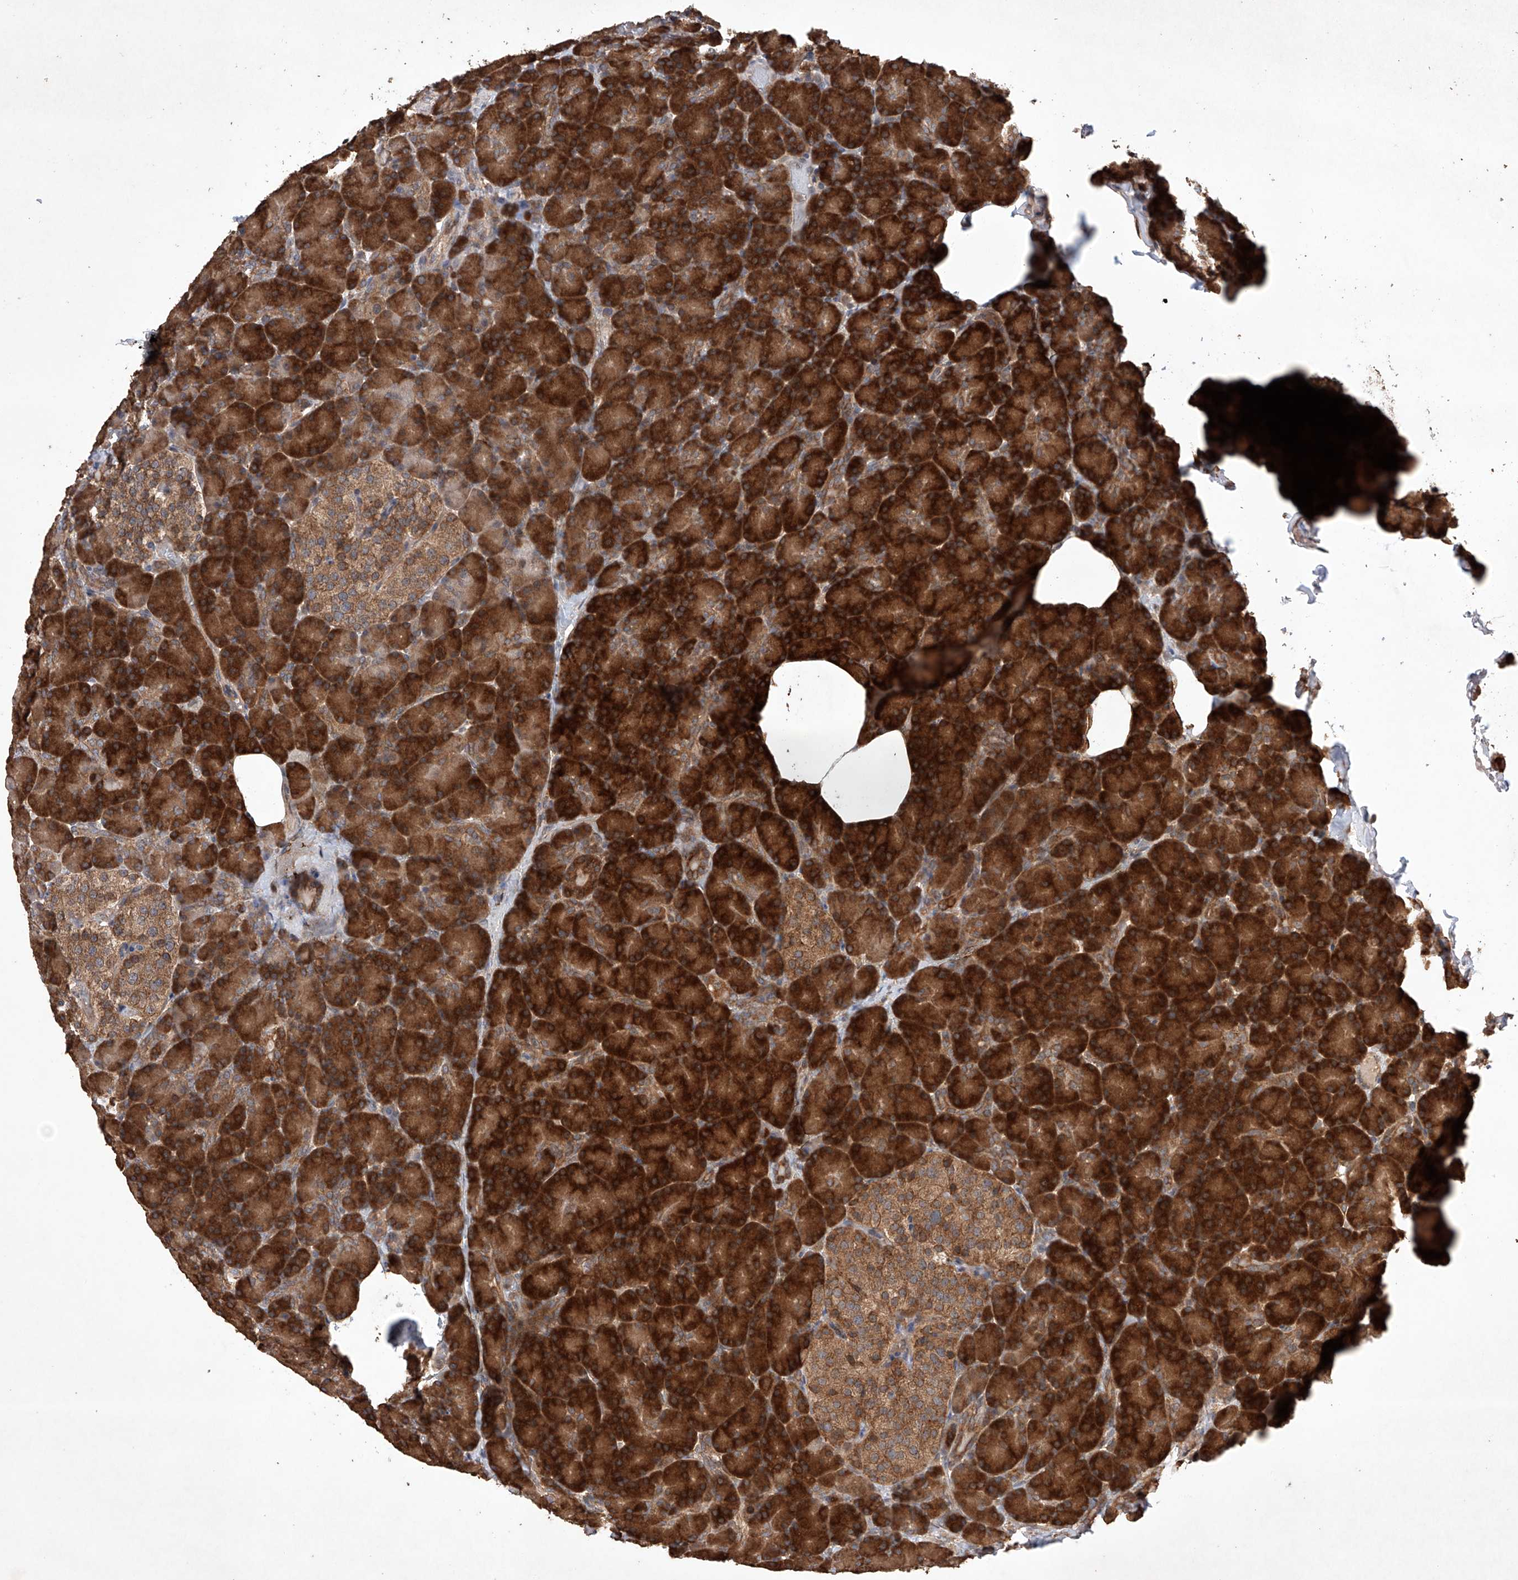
{"staining": {"intensity": "strong", "quantity": ">75%", "location": "cytoplasmic/membranous"}, "tissue": "pancreas", "cell_type": "Exocrine glandular cells", "image_type": "normal", "snomed": [{"axis": "morphology", "description": "Normal tissue, NOS"}, {"axis": "topography", "description": "Pancreas"}], "caption": "Protein staining of normal pancreas shows strong cytoplasmic/membranous expression in about >75% of exocrine glandular cells. (DAB (3,3'-diaminobenzidine) = brown stain, brightfield microscopy at high magnification).", "gene": "LURAP1", "patient": {"sex": "female", "age": 43}}